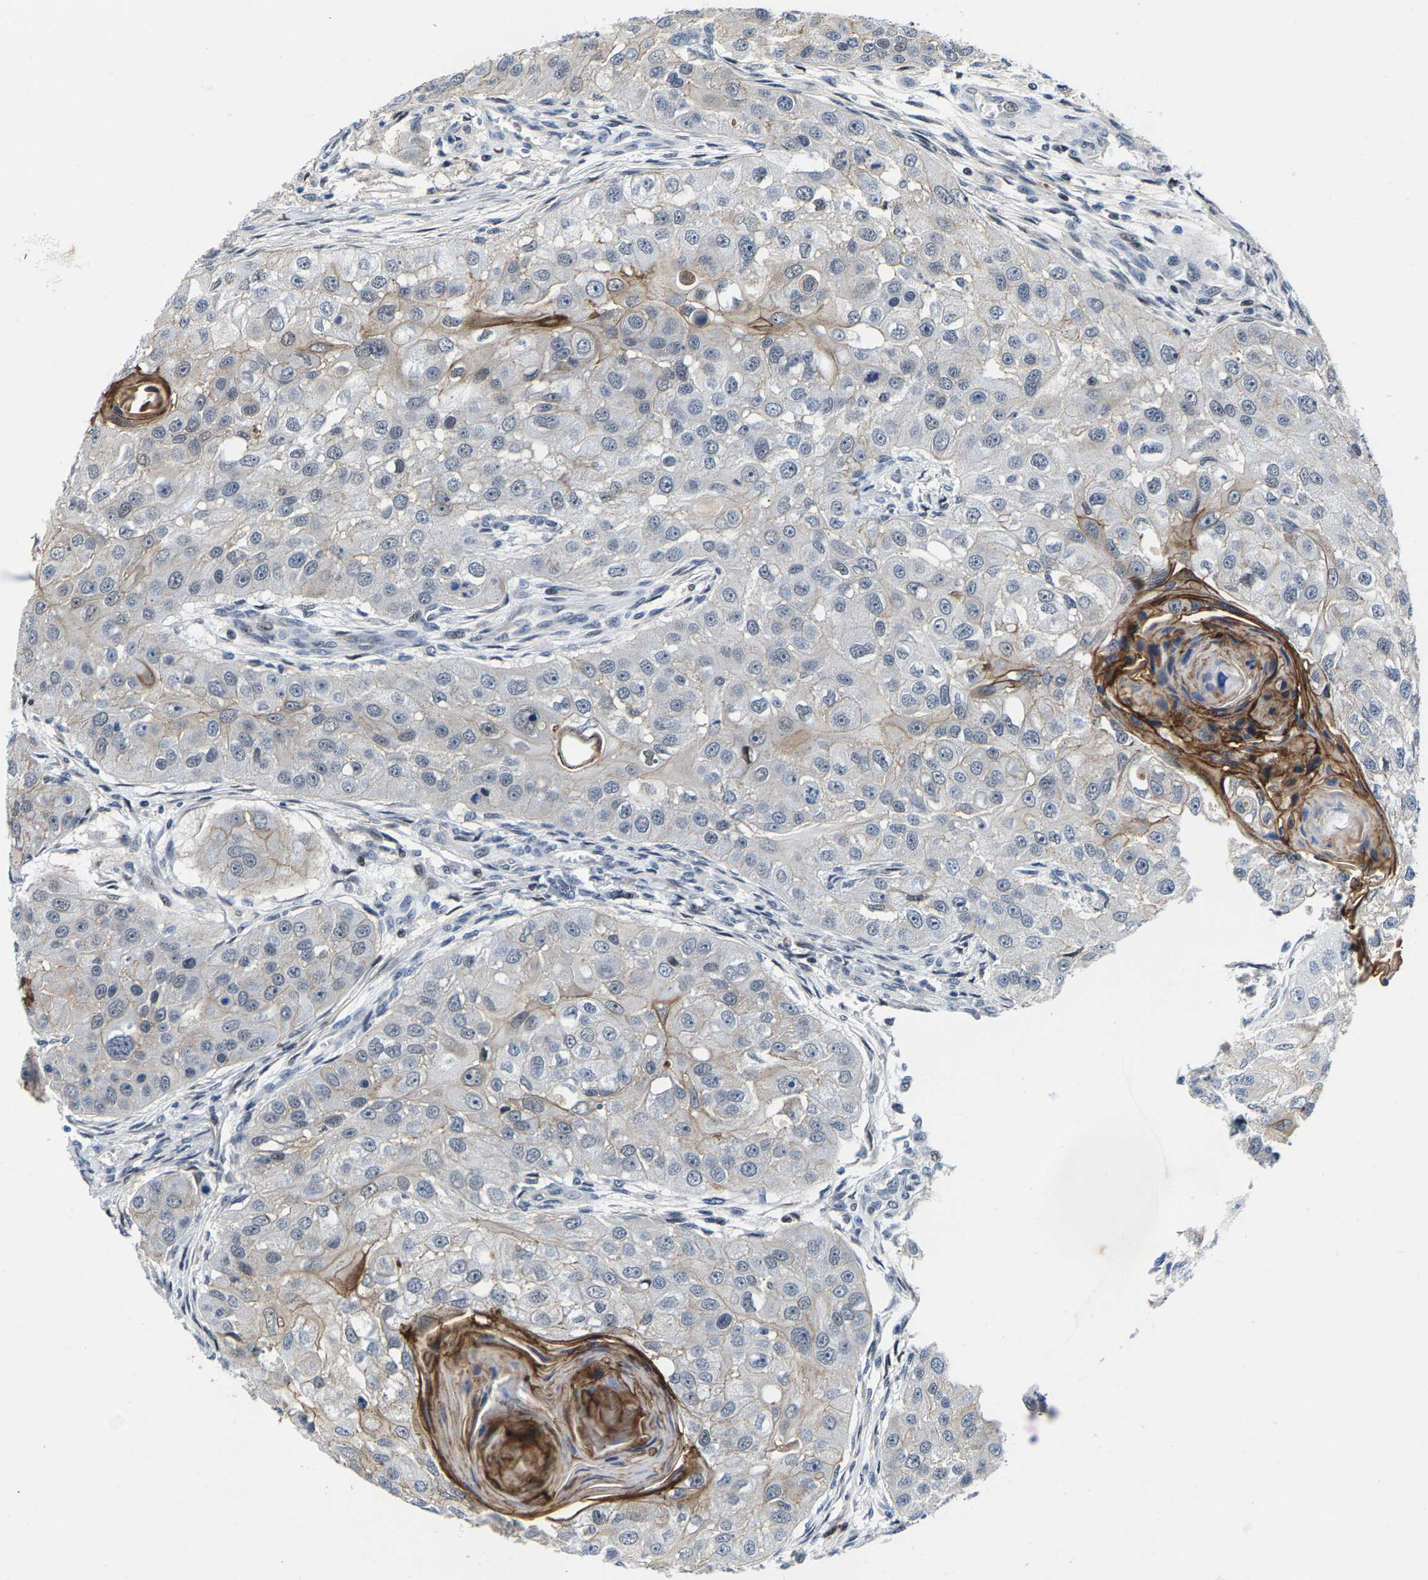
{"staining": {"intensity": "negative", "quantity": "none", "location": "none"}, "tissue": "head and neck cancer", "cell_type": "Tumor cells", "image_type": "cancer", "snomed": [{"axis": "morphology", "description": "Normal tissue, NOS"}, {"axis": "morphology", "description": "Squamous cell carcinoma, NOS"}, {"axis": "topography", "description": "Skeletal muscle"}, {"axis": "topography", "description": "Head-Neck"}], "caption": "This micrograph is of head and neck cancer (squamous cell carcinoma) stained with IHC to label a protein in brown with the nuclei are counter-stained blue. There is no staining in tumor cells. (DAB immunohistochemistry (IHC) visualized using brightfield microscopy, high magnification).", "gene": "GTPBP10", "patient": {"sex": "male", "age": 51}}